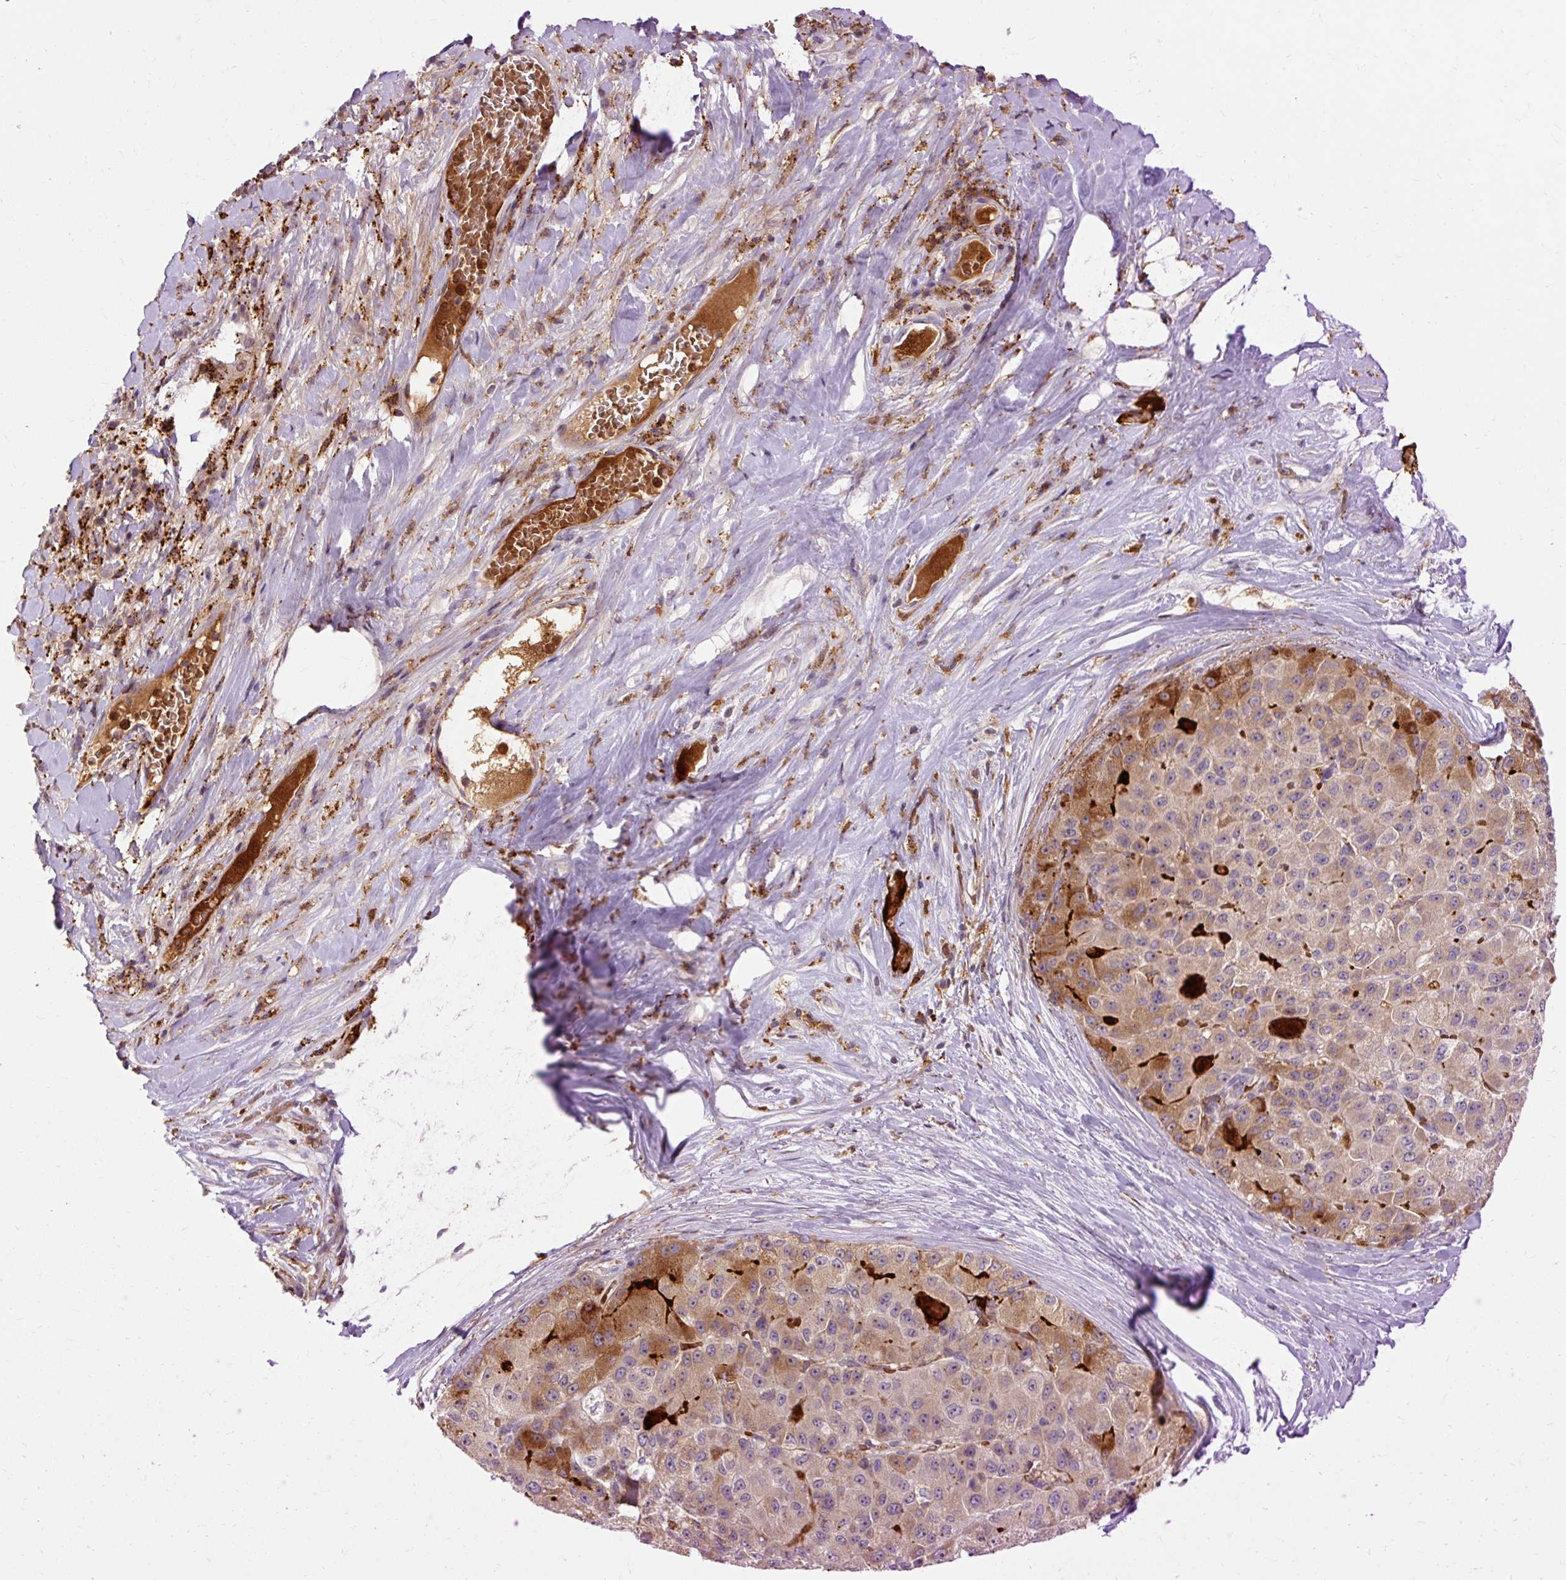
{"staining": {"intensity": "moderate", "quantity": ">75%", "location": "cytoplasmic/membranous"}, "tissue": "liver cancer", "cell_type": "Tumor cells", "image_type": "cancer", "snomed": [{"axis": "morphology", "description": "Carcinoma, Hepatocellular, NOS"}, {"axis": "topography", "description": "Liver"}], "caption": "Protein staining of hepatocellular carcinoma (liver) tissue reveals moderate cytoplasmic/membranous expression in about >75% of tumor cells.", "gene": "CEBPZ", "patient": {"sex": "male", "age": 80}}